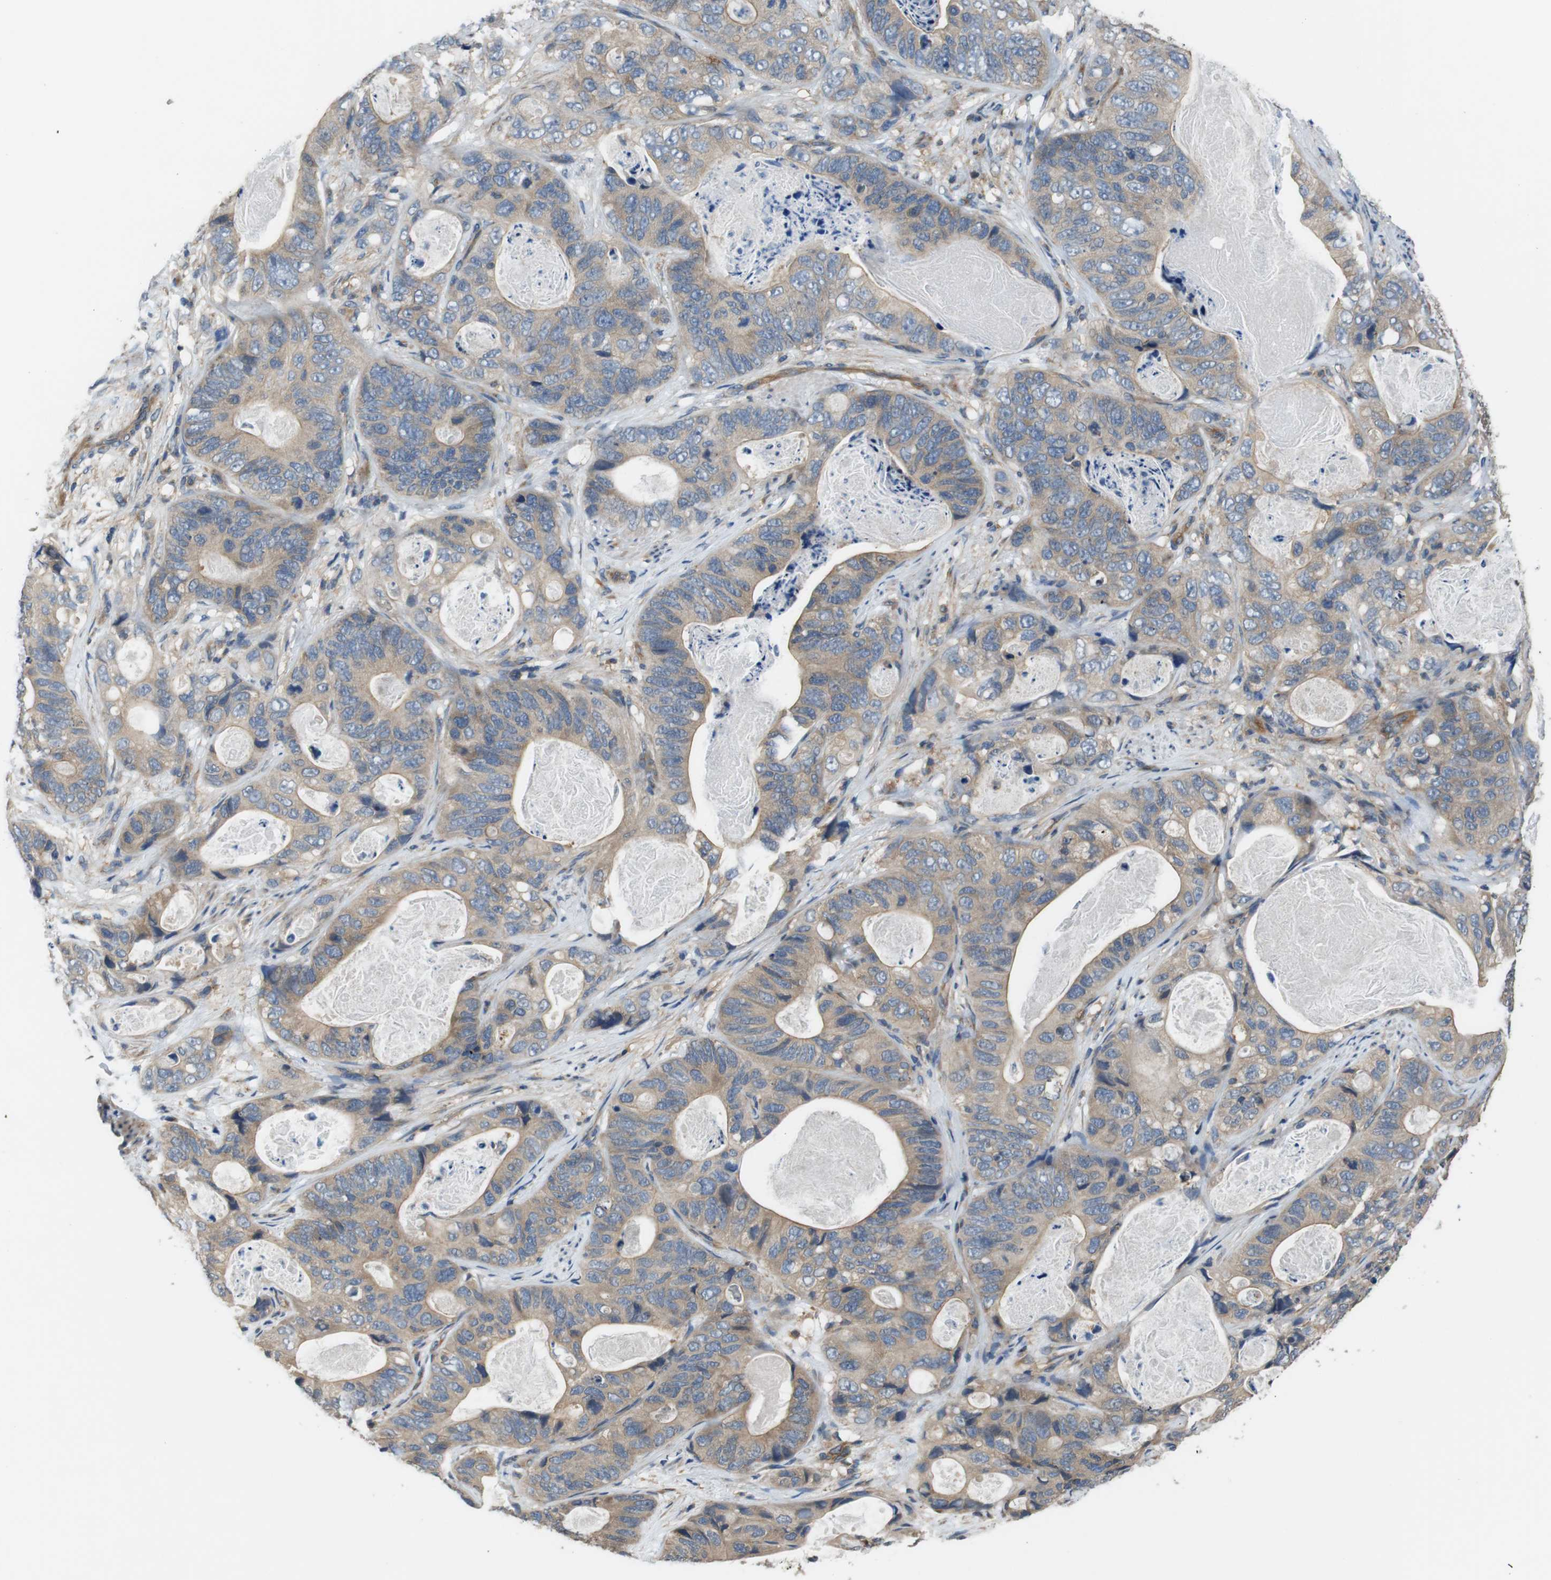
{"staining": {"intensity": "weak", "quantity": ">75%", "location": "cytoplasmic/membranous"}, "tissue": "stomach cancer", "cell_type": "Tumor cells", "image_type": "cancer", "snomed": [{"axis": "morphology", "description": "Adenocarcinoma, NOS"}, {"axis": "topography", "description": "Stomach"}], "caption": "Stomach cancer stained with immunohistochemistry (IHC) demonstrates weak cytoplasmic/membranous staining in approximately >75% of tumor cells.", "gene": "DCTN1", "patient": {"sex": "female", "age": 89}}